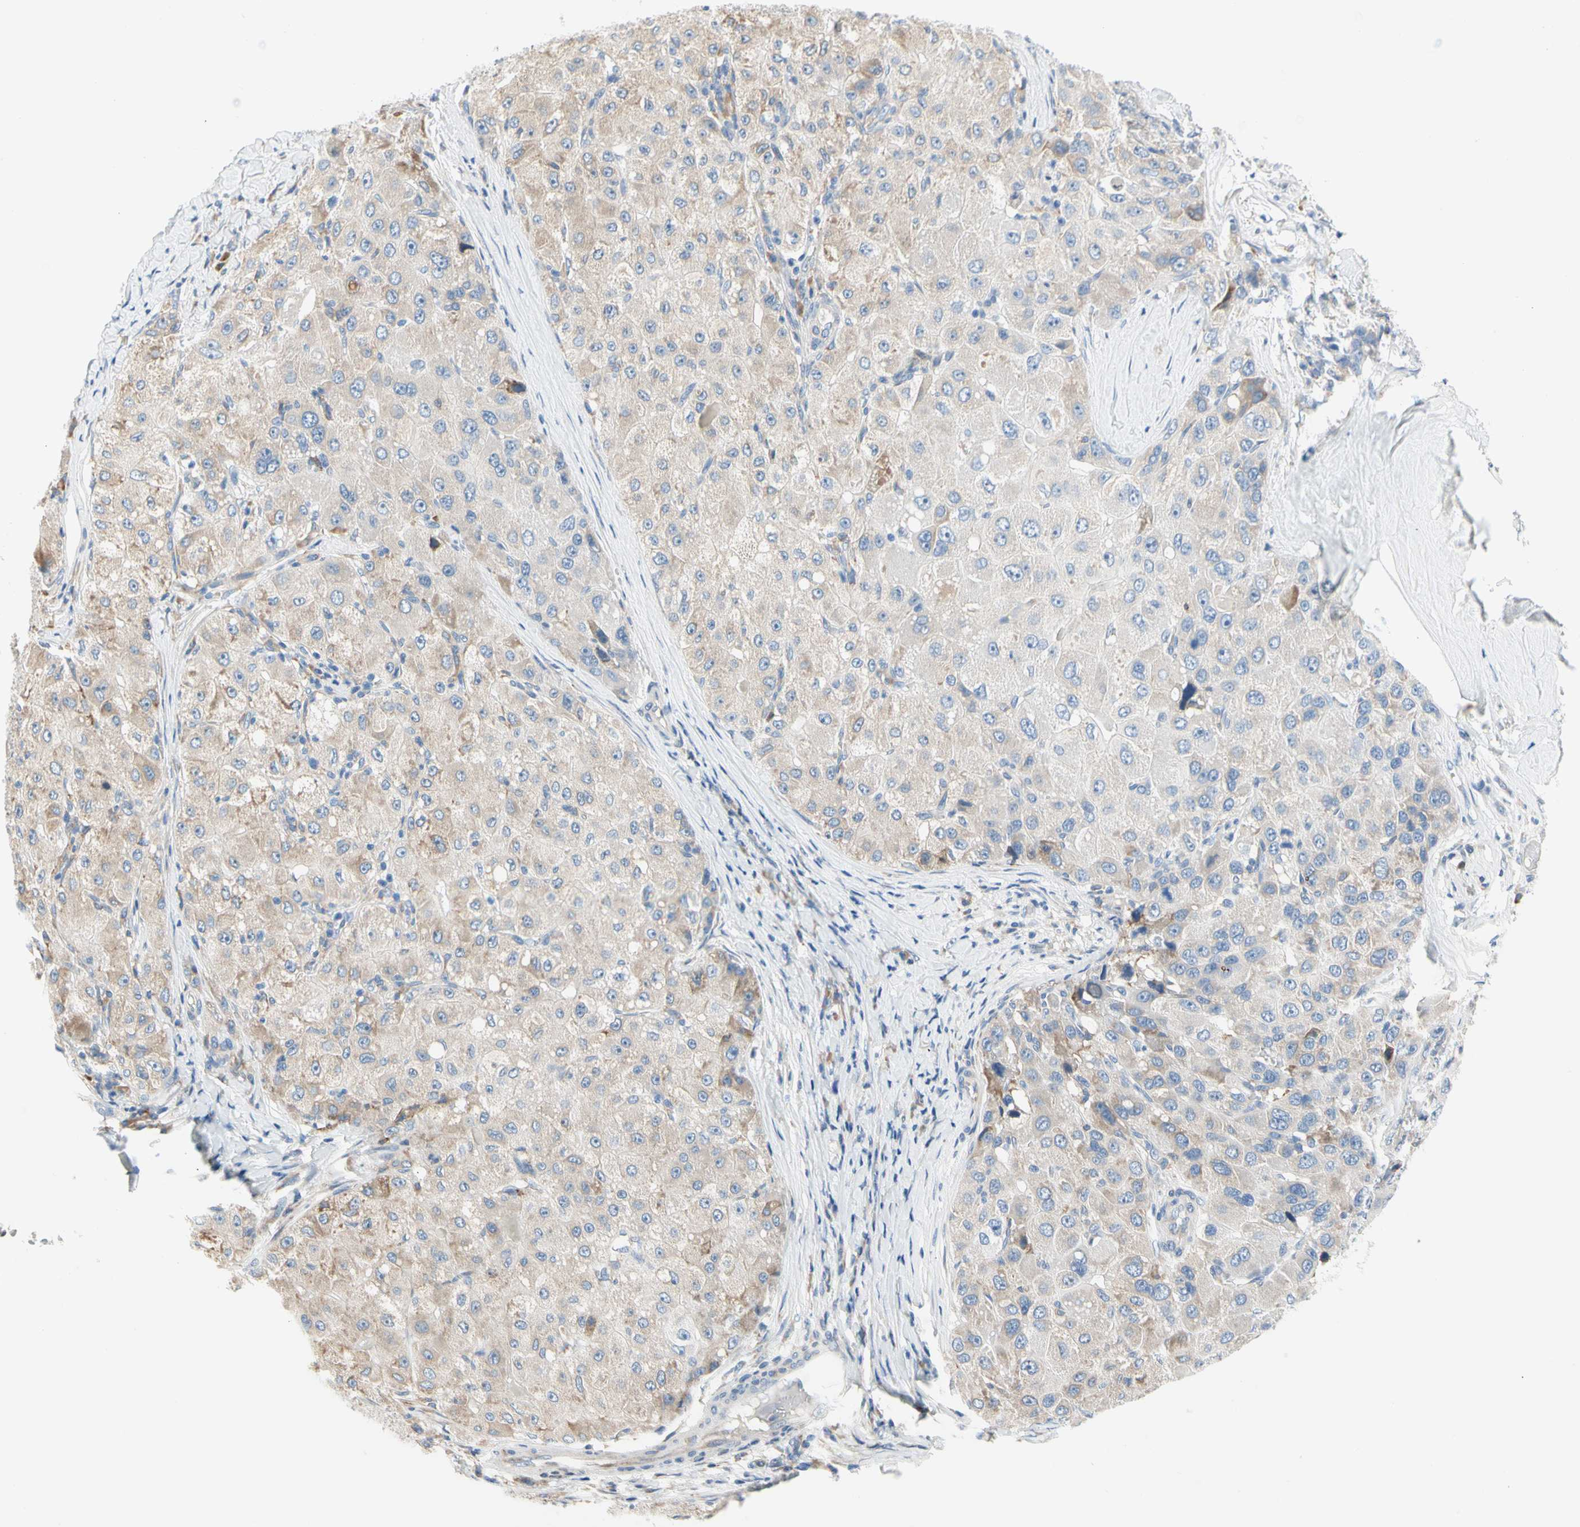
{"staining": {"intensity": "weak", "quantity": "25%-75%", "location": "cytoplasmic/membranous"}, "tissue": "liver cancer", "cell_type": "Tumor cells", "image_type": "cancer", "snomed": [{"axis": "morphology", "description": "Carcinoma, Hepatocellular, NOS"}, {"axis": "topography", "description": "Liver"}], "caption": "This is an image of IHC staining of liver cancer, which shows weak positivity in the cytoplasmic/membranous of tumor cells.", "gene": "STXBP1", "patient": {"sex": "male", "age": 80}}